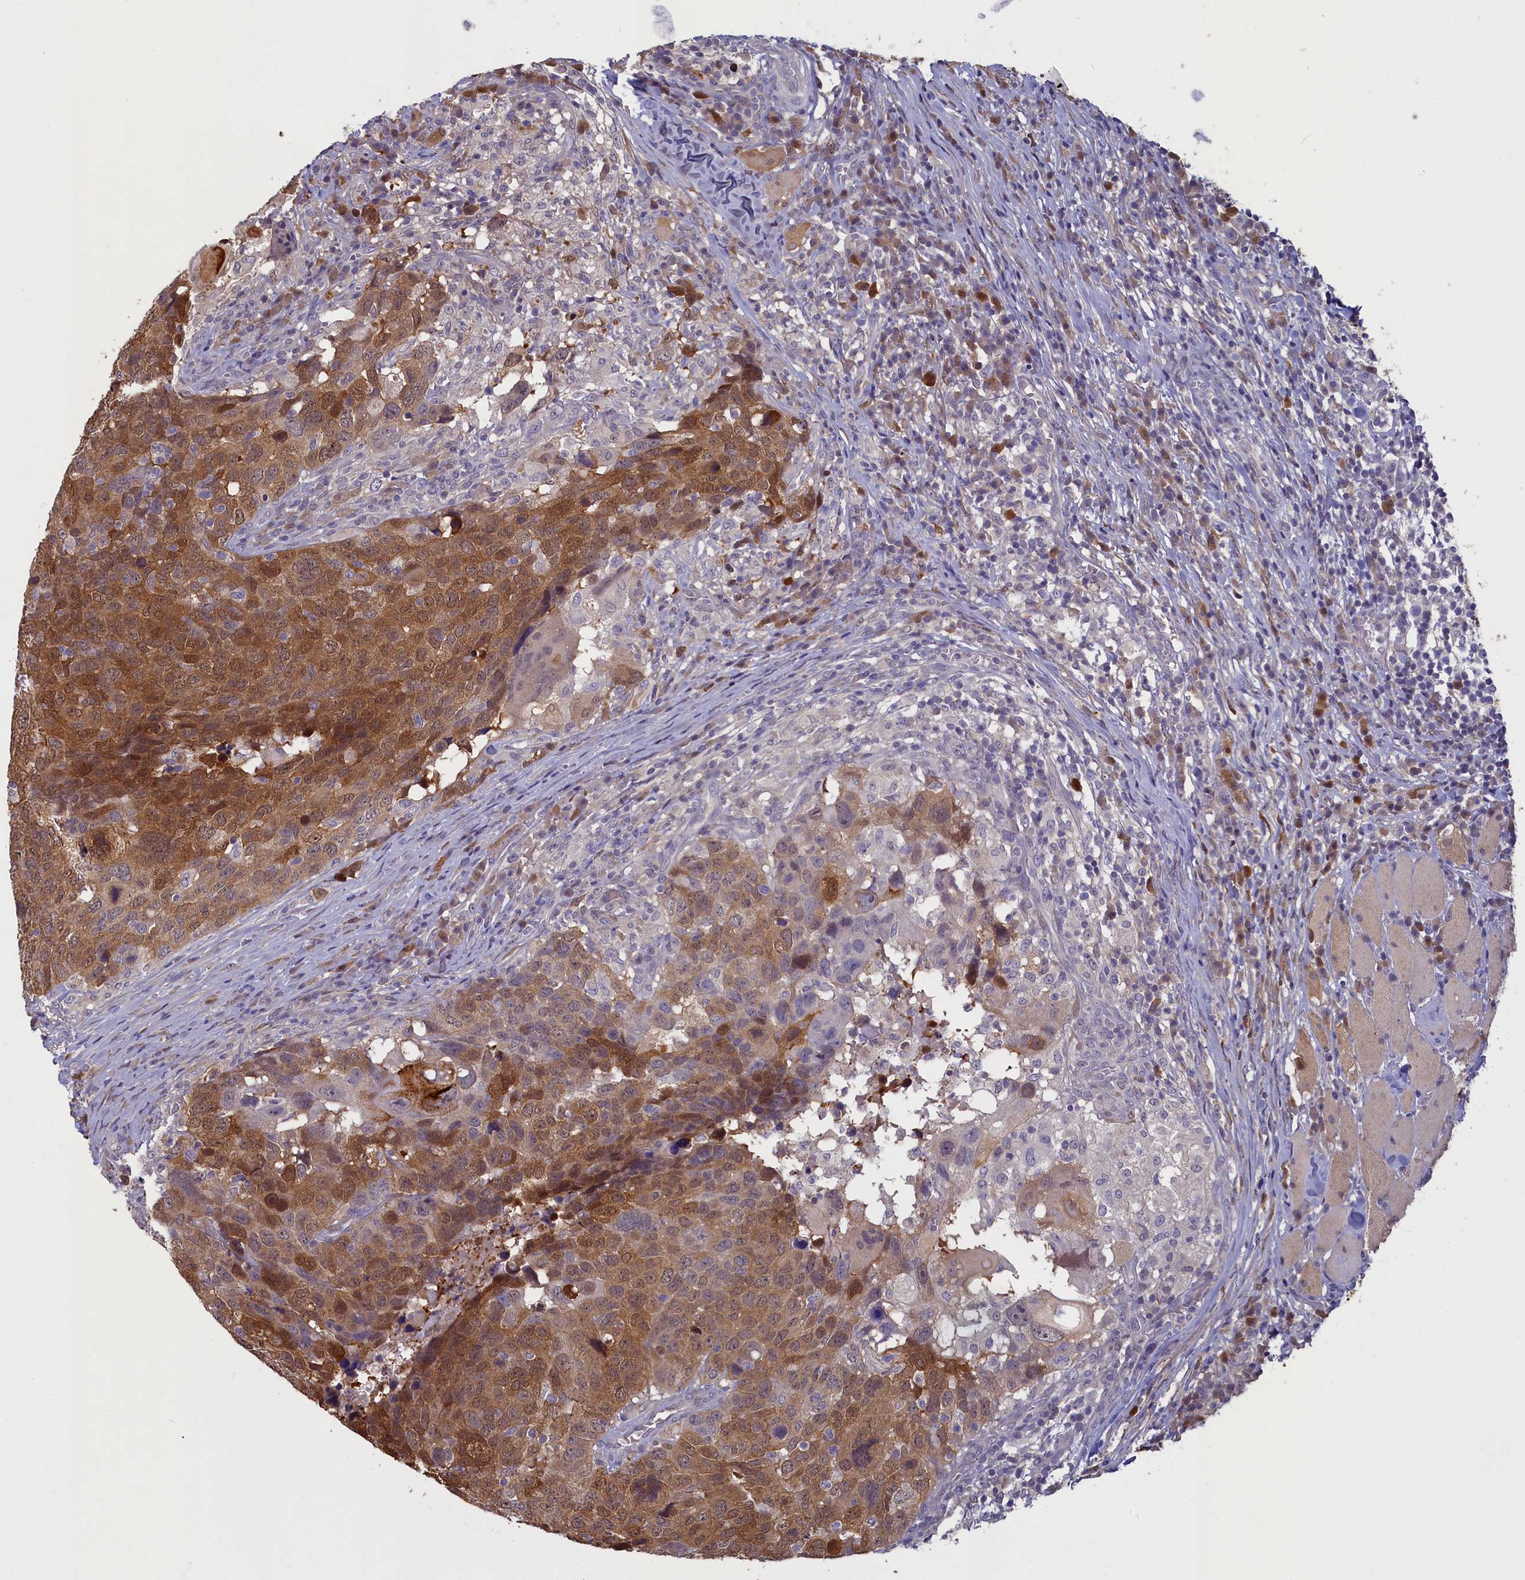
{"staining": {"intensity": "strong", "quantity": ">75%", "location": "cytoplasmic/membranous,nuclear"}, "tissue": "head and neck cancer", "cell_type": "Tumor cells", "image_type": "cancer", "snomed": [{"axis": "morphology", "description": "Squamous cell carcinoma, NOS"}, {"axis": "topography", "description": "Head-Neck"}], "caption": "An IHC photomicrograph of neoplastic tissue is shown. Protein staining in brown highlights strong cytoplasmic/membranous and nuclear positivity in squamous cell carcinoma (head and neck) within tumor cells.", "gene": "UCHL3", "patient": {"sex": "male", "age": 66}}